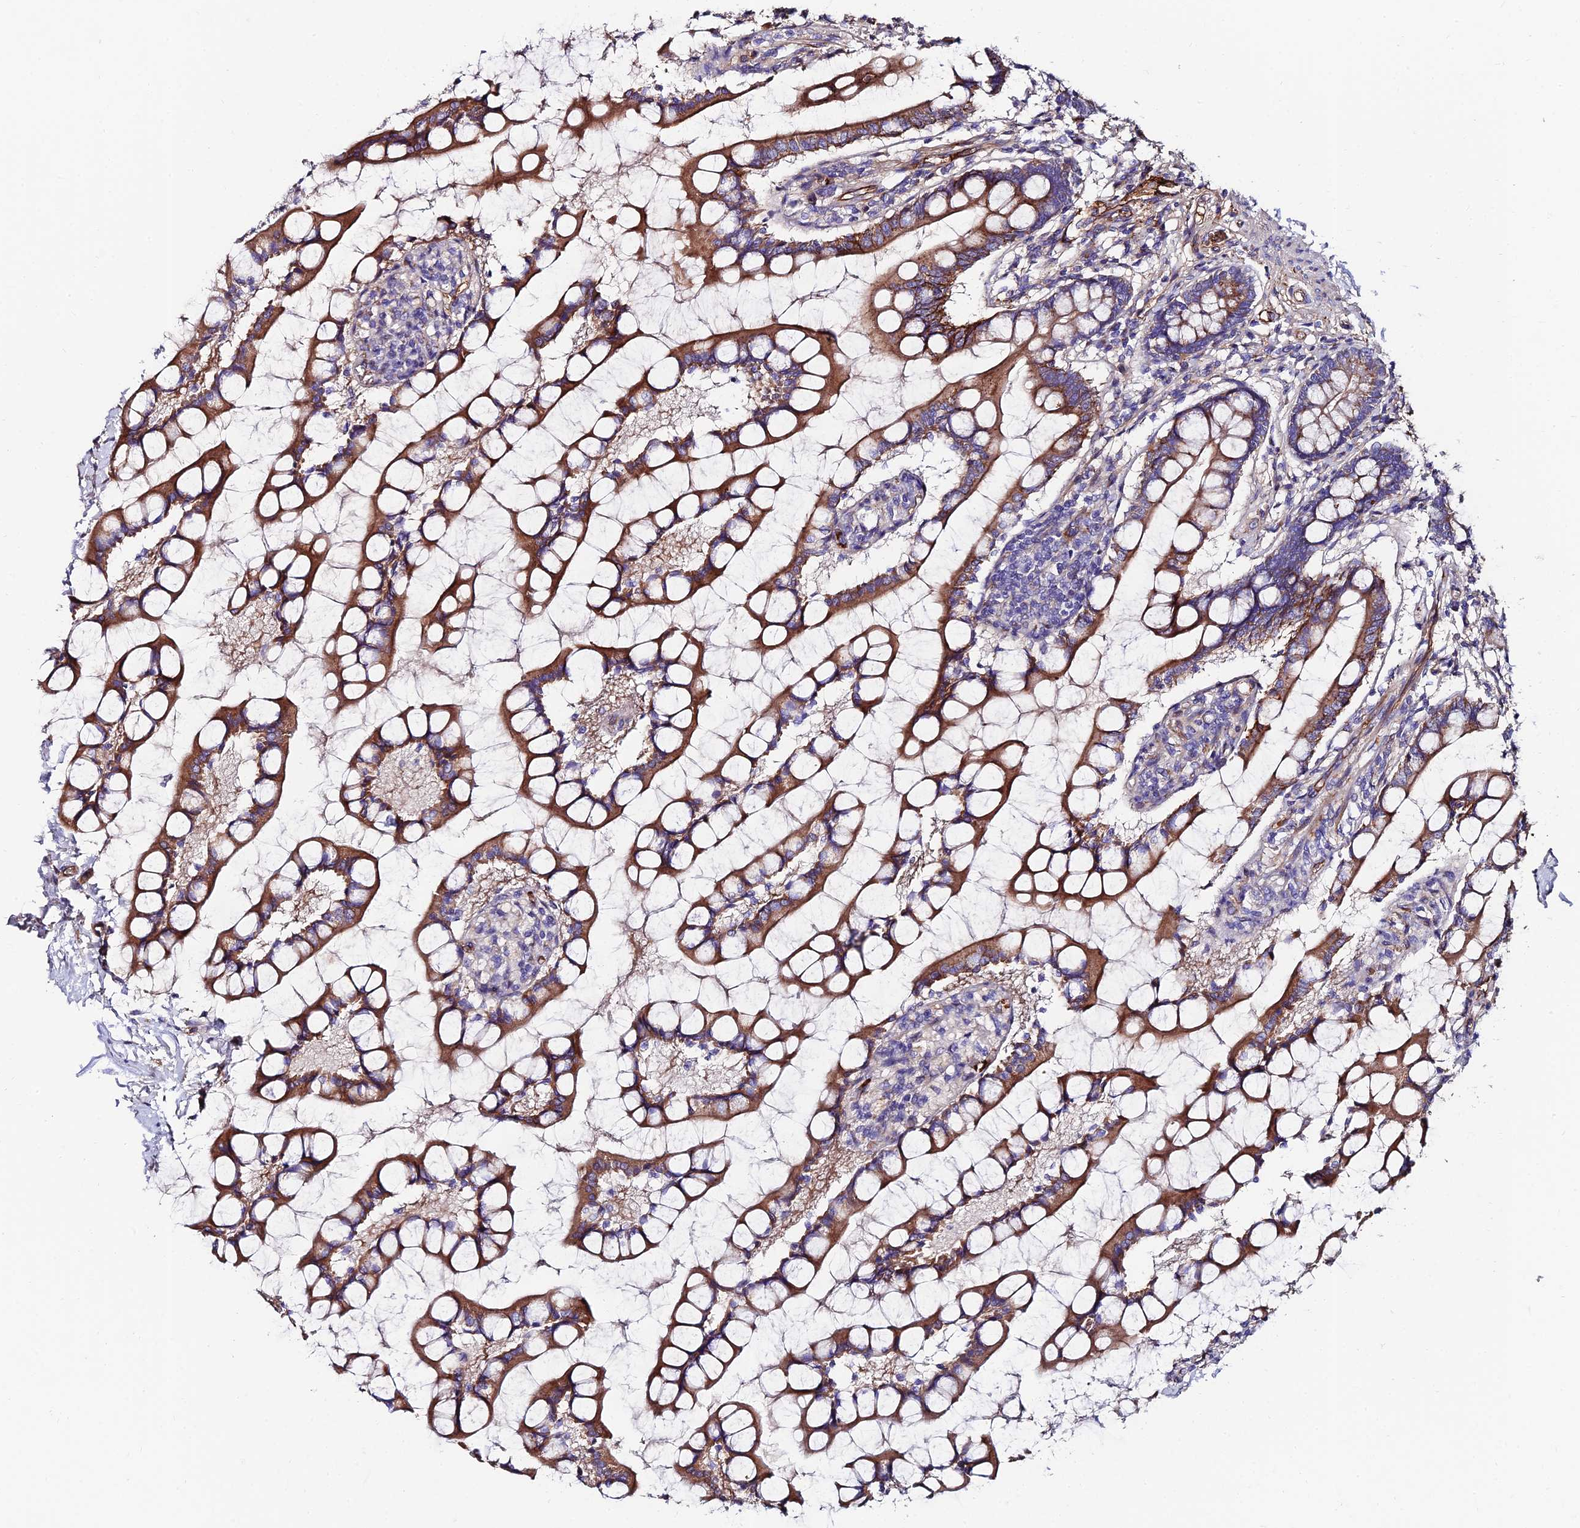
{"staining": {"intensity": "moderate", "quantity": ">75%", "location": "cytoplasmic/membranous"}, "tissue": "small intestine", "cell_type": "Glandular cells", "image_type": "normal", "snomed": [{"axis": "morphology", "description": "Normal tissue, NOS"}, {"axis": "topography", "description": "Small intestine"}], "caption": "Immunohistochemistry staining of normal small intestine, which exhibits medium levels of moderate cytoplasmic/membranous staining in about >75% of glandular cells indicating moderate cytoplasmic/membranous protein staining. The staining was performed using DAB (3,3'-diaminobenzidine) (brown) for protein detection and nuclei were counterstained in hematoxylin (blue).", "gene": "ADGRF3", "patient": {"sex": "male", "age": 52}}